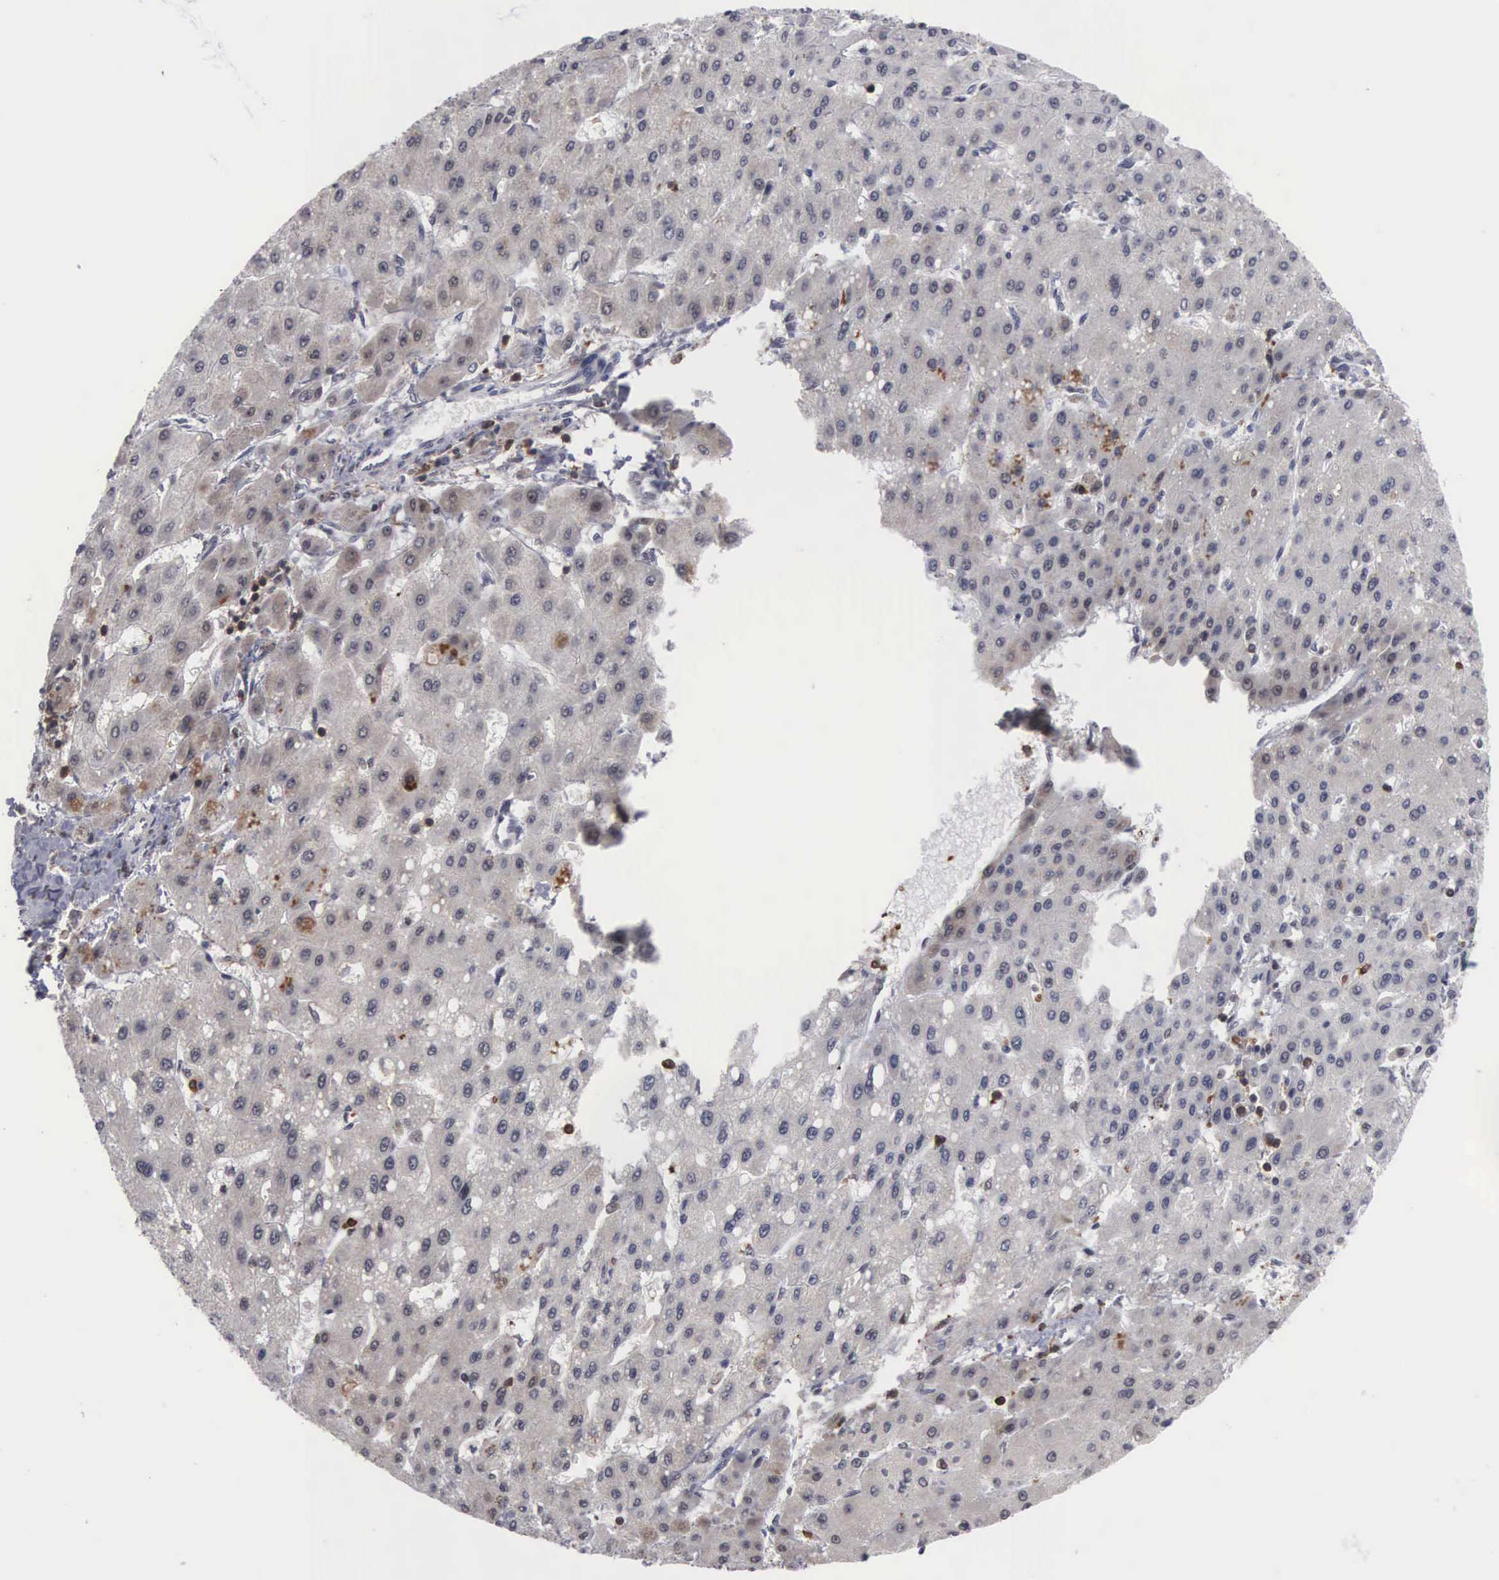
{"staining": {"intensity": "weak", "quantity": "<25%", "location": "nuclear"}, "tissue": "liver cancer", "cell_type": "Tumor cells", "image_type": "cancer", "snomed": [{"axis": "morphology", "description": "Carcinoma, Hepatocellular, NOS"}, {"axis": "topography", "description": "Liver"}], "caption": "The image demonstrates no significant staining in tumor cells of hepatocellular carcinoma (liver).", "gene": "TRMT5", "patient": {"sex": "female", "age": 52}}